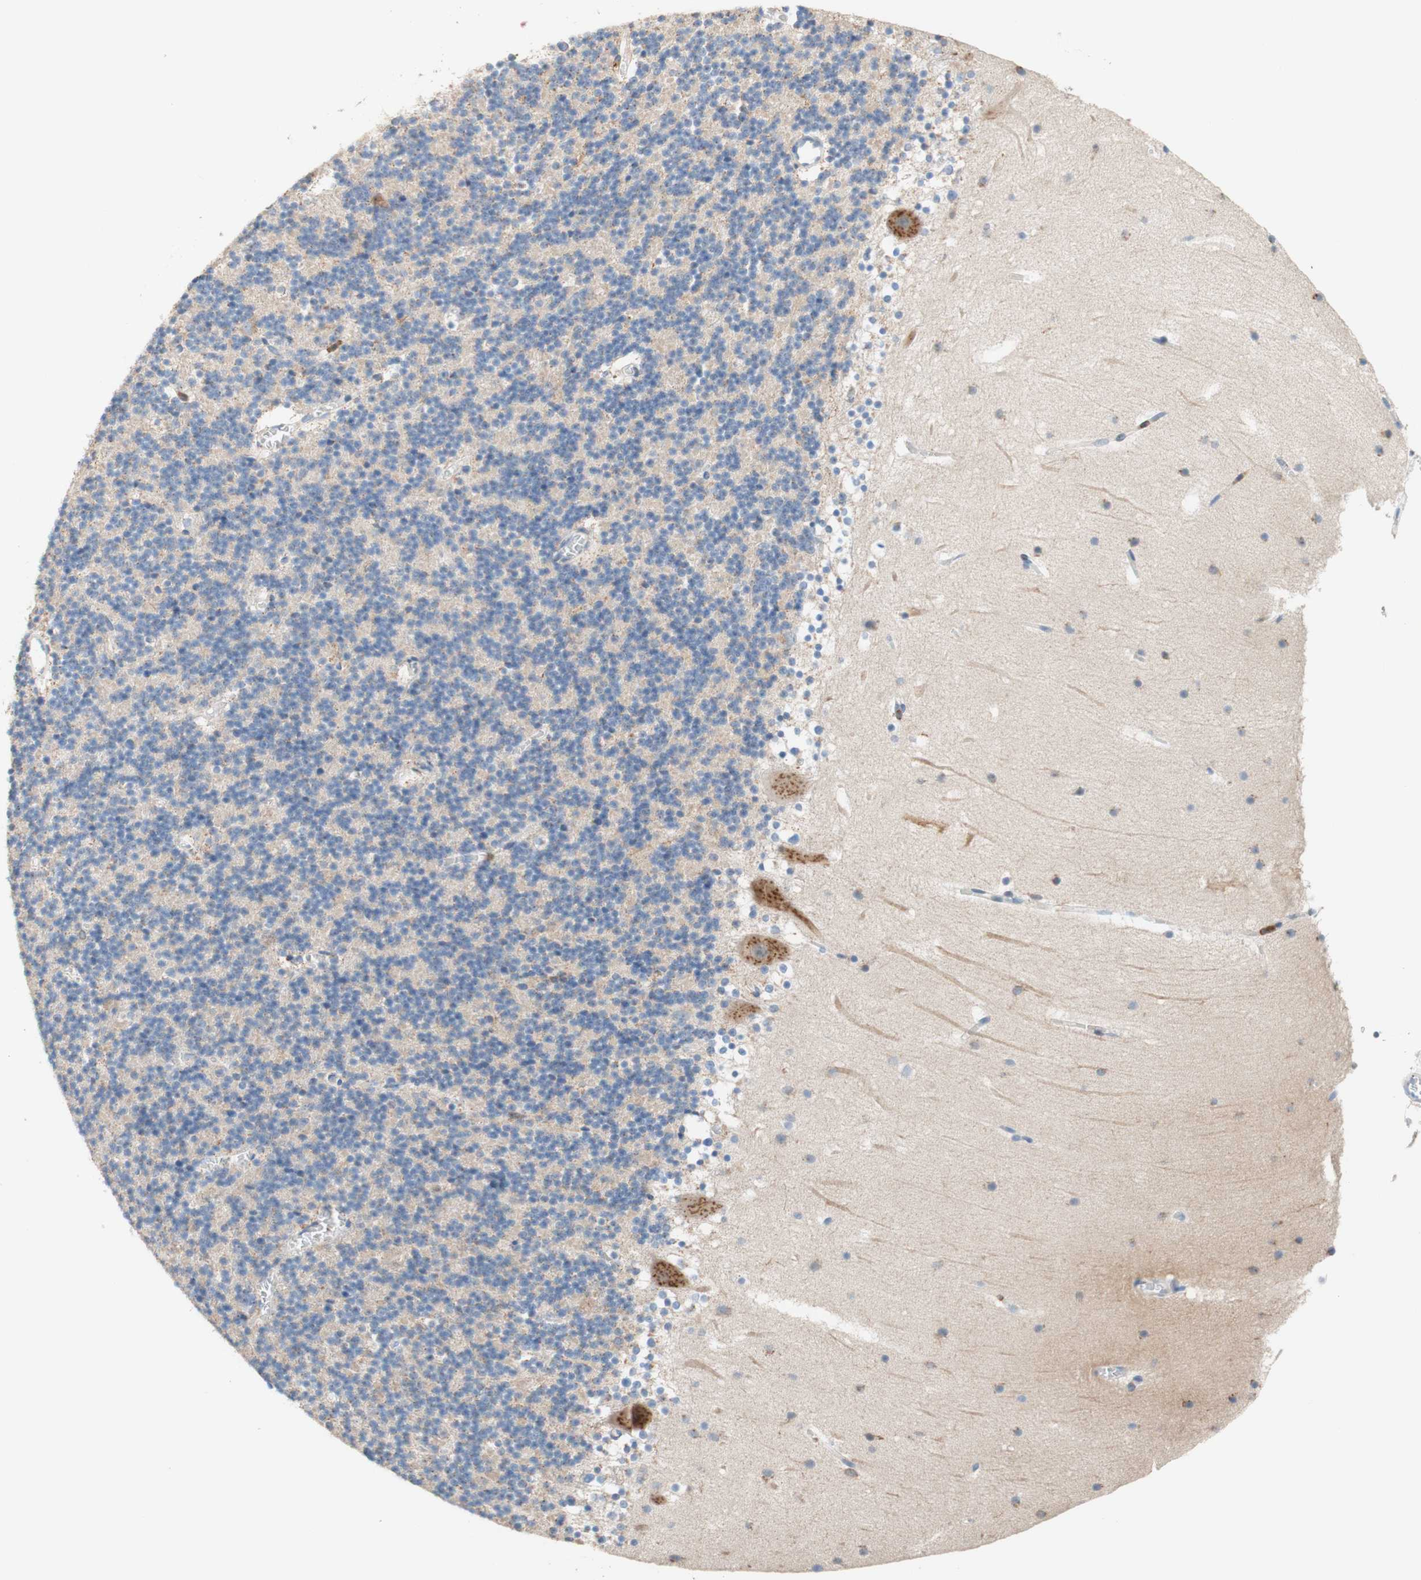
{"staining": {"intensity": "weak", "quantity": "<25%", "location": "cytoplasmic/membranous"}, "tissue": "cerebellum", "cell_type": "Cells in granular layer", "image_type": "normal", "snomed": [{"axis": "morphology", "description": "Normal tissue, NOS"}, {"axis": "topography", "description": "Cerebellum"}], "caption": "IHC of unremarkable cerebellum shows no expression in cells in granular layer.", "gene": "SPINK6", "patient": {"sex": "male", "age": 45}}